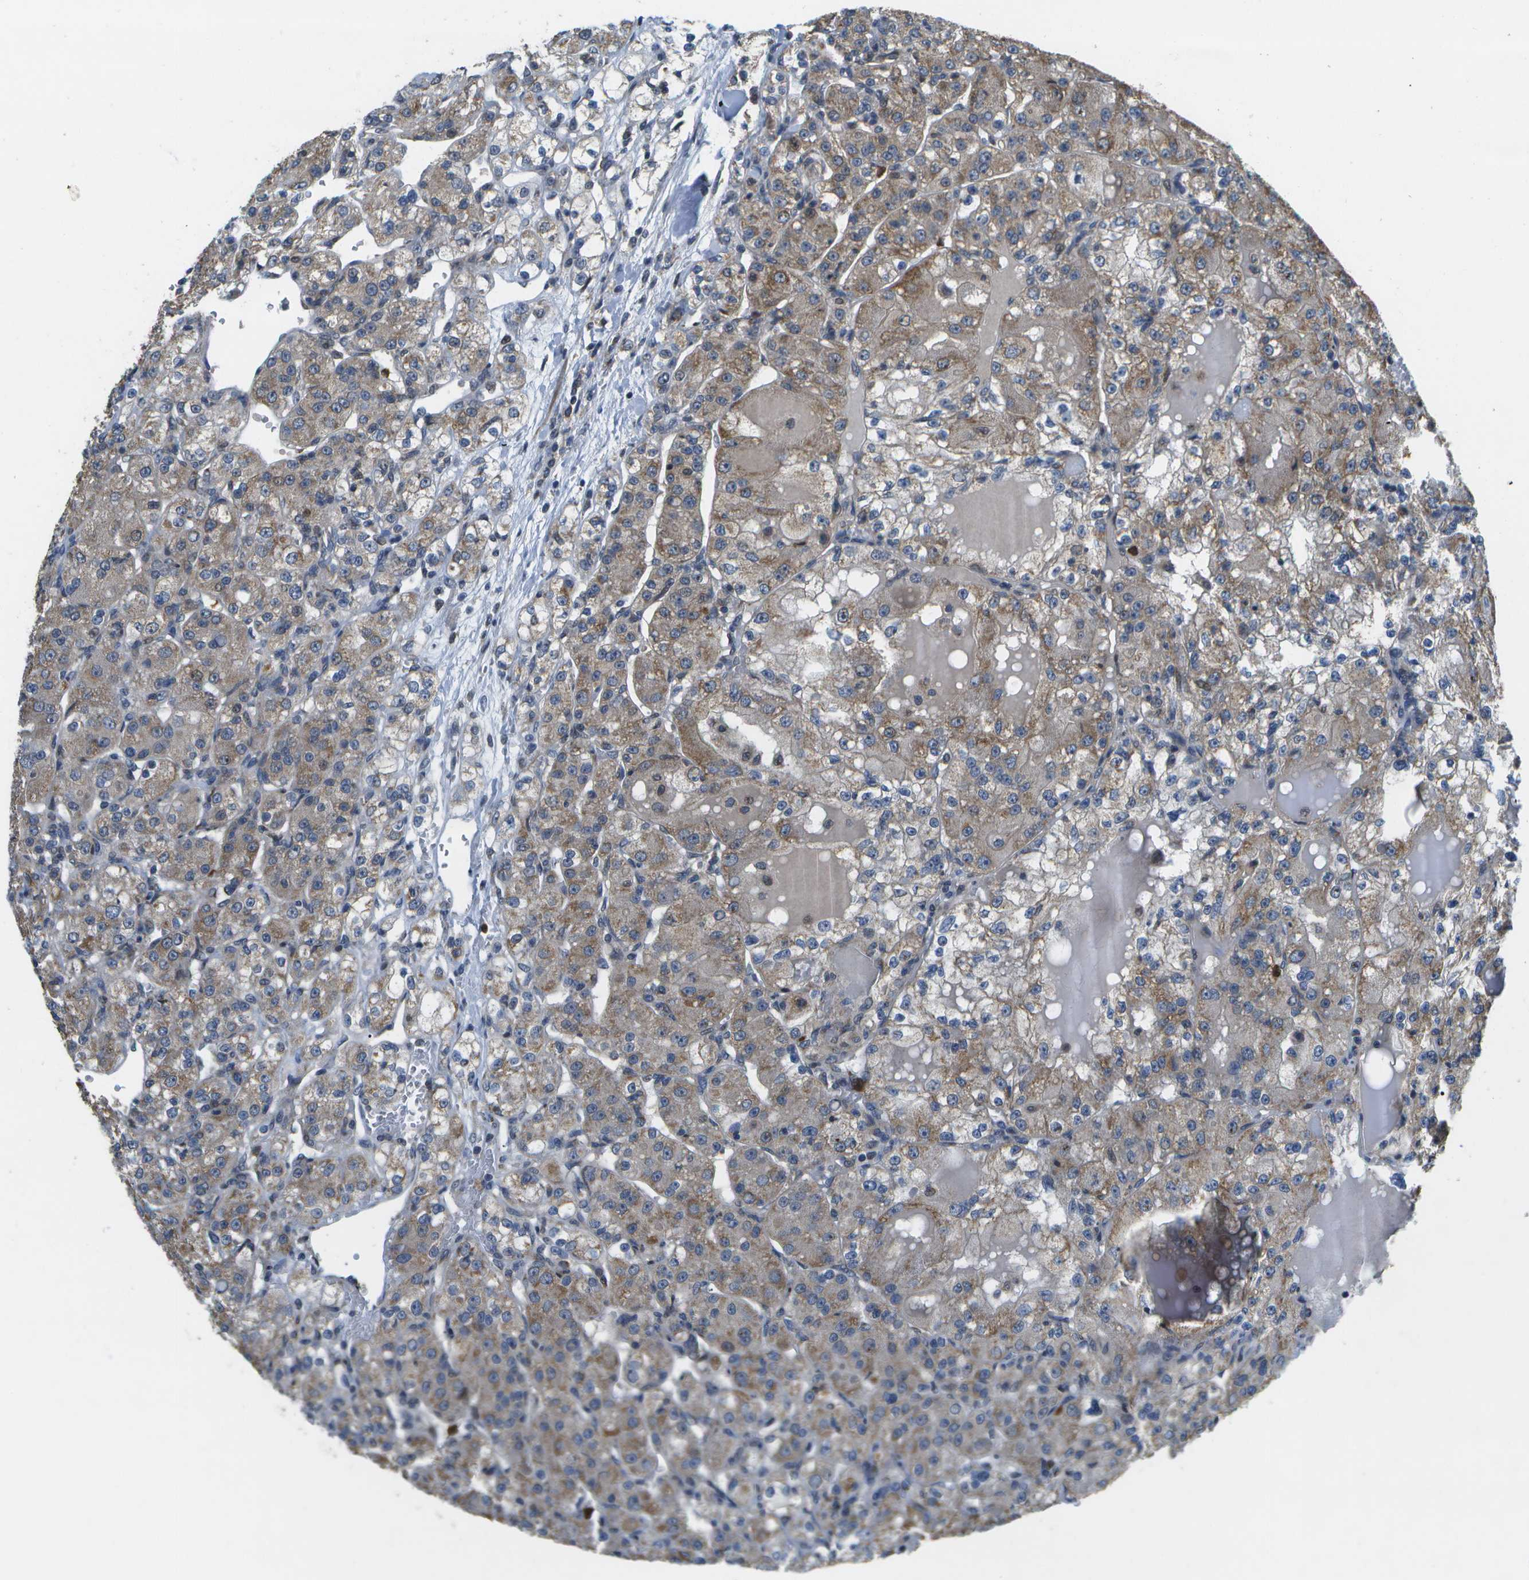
{"staining": {"intensity": "moderate", "quantity": "25%-75%", "location": "cytoplasmic/membranous"}, "tissue": "renal cancer", "cell_type": "Tumor cells", "image_type": "cancer", "snomed": [{"axis": "morphology", "description": "Normal tissue, NOS"}, {"axis": "morphology", "description": "Adenocarcinoma, NOS"}, {"axis": "topography", "description": "Kidney"}], "caption": "Protein expression by immunohistochemistry (IHC) reveals moderate cytoplasmic/membranous staining in about 25%-75% of tumor cells in renal adenocarcinoma.", "gene": "GALNT15", "patient": {"sex": "male", "age": 61}}